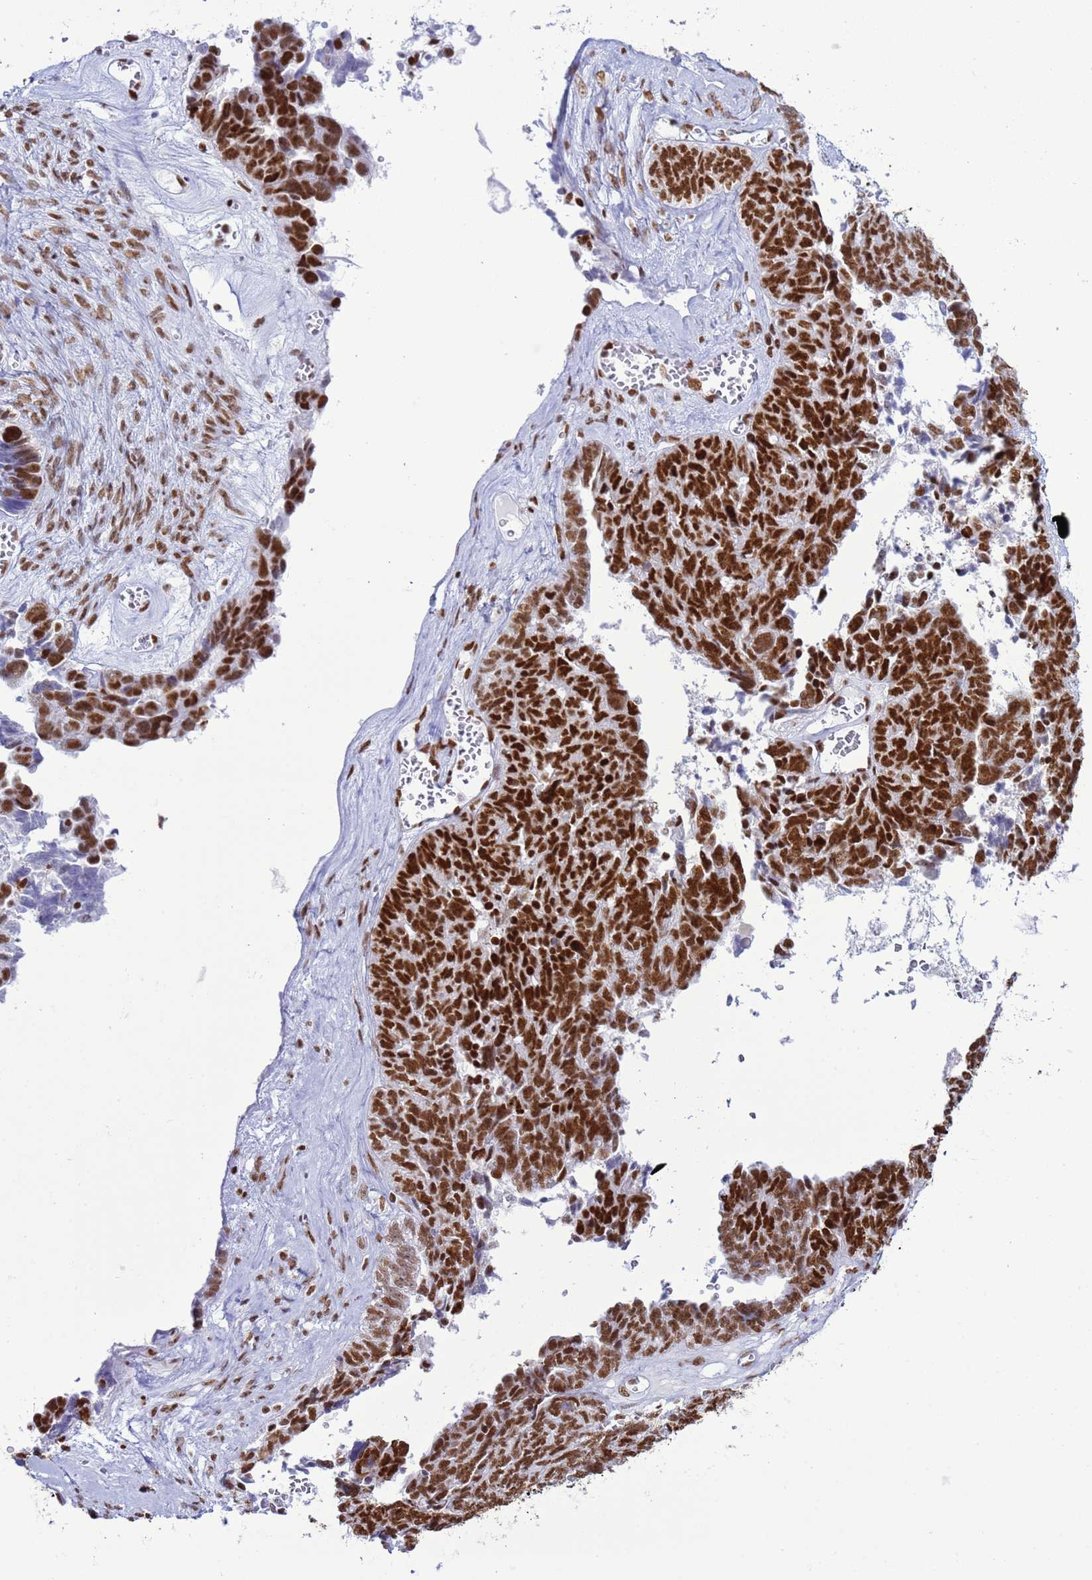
{"staining": {"intensity": "strong", "quantity": ">75%", "location": "nuclear"}, "tissue": "ovarian cancer", "cell_type": "Tumor cells", "image_type": "cancer", "snomed": [{"axis": "morphology", "description": "Cystadenocarcinoma, serous, NOS"}, {"axis": "topography", "description": "Ovary"}], "caption": "A micrograph showing strong nuclear staining in about >75% of tumor cells in ovarian cancer, as visualized by brown immunohistochemical staining.", "gene": "RALY", "patient": {"sex": "female", "age": 79}}